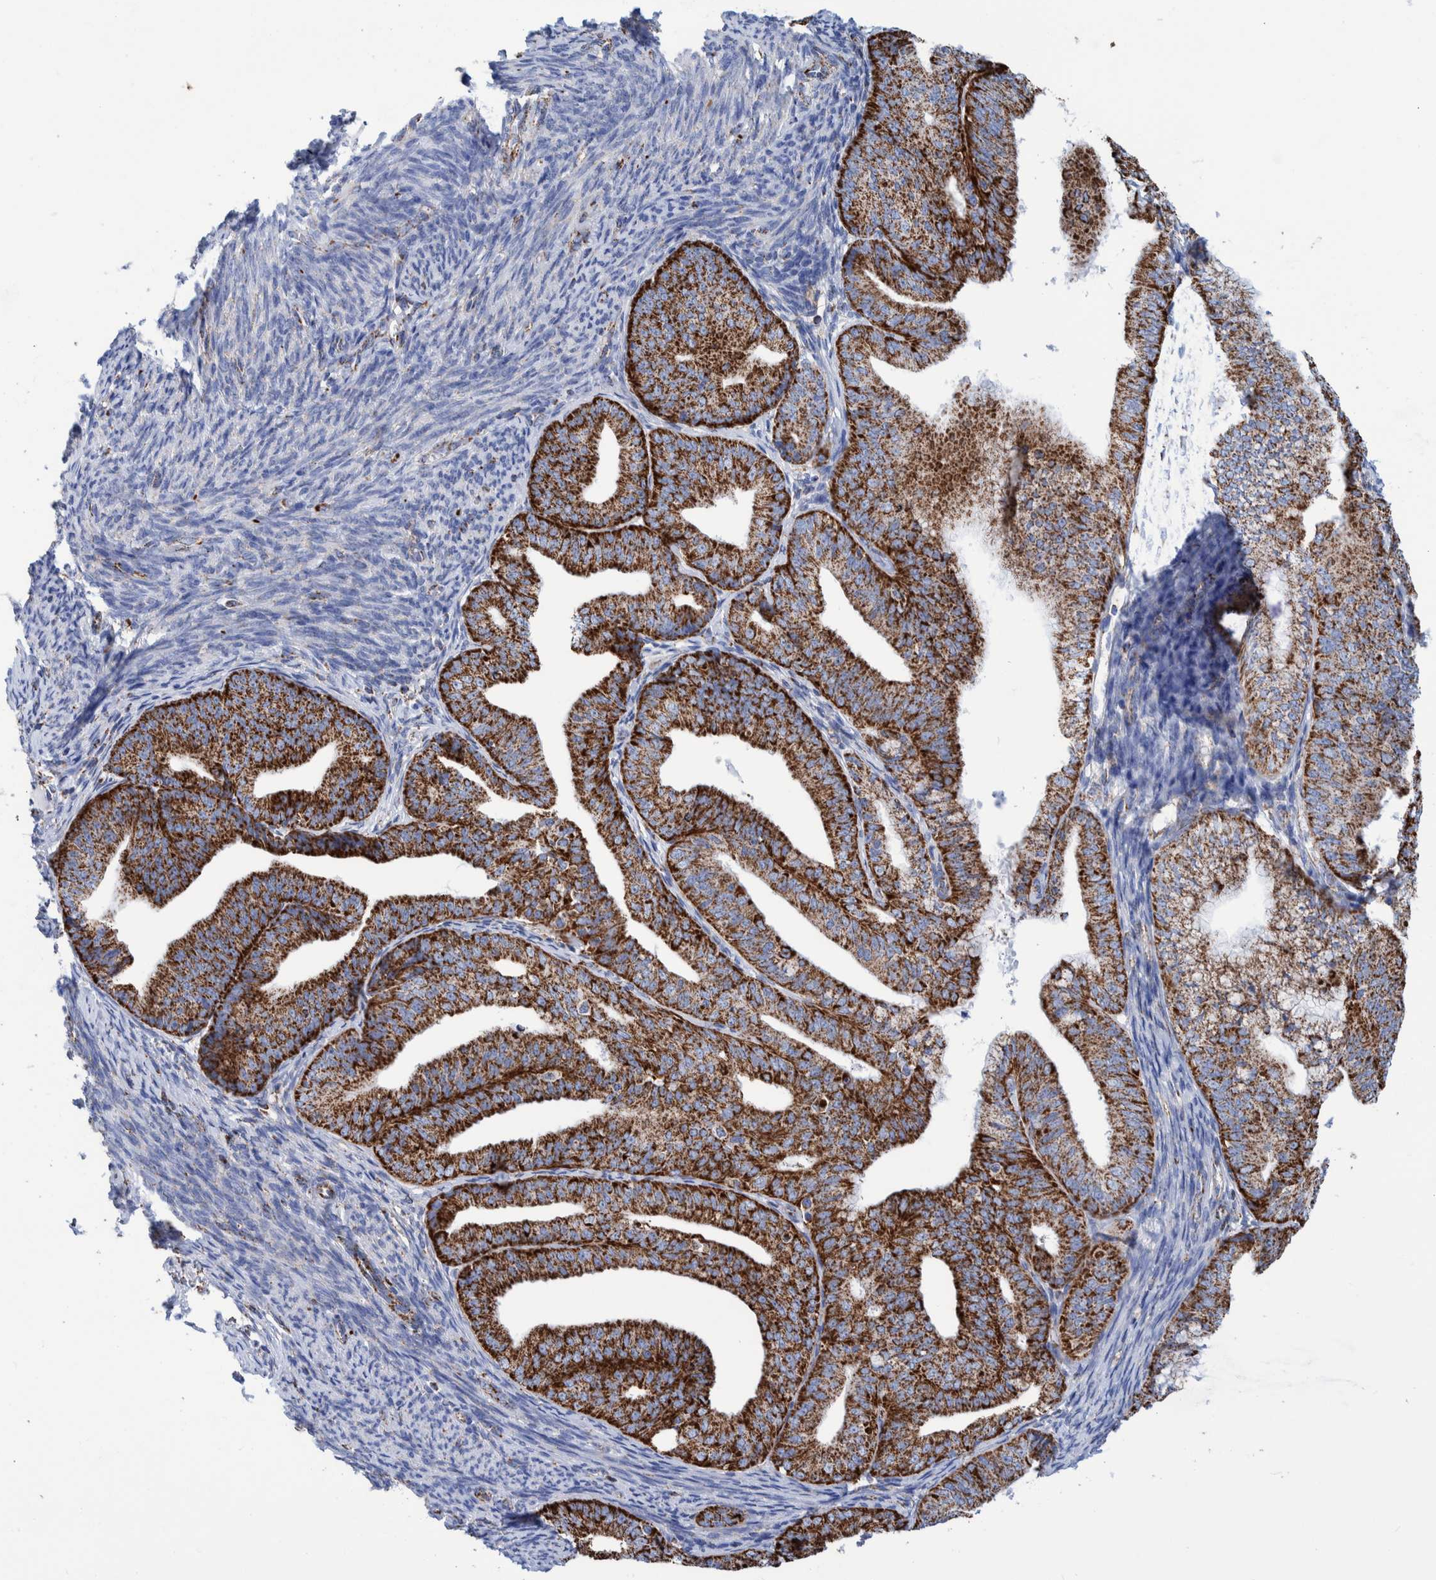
{"staining": {"intensity": "strong", "quantity": ">75%", "location": "cytoplasmic/membranous"}, "tissue": "endometrial cancer", "cell_type": "Tumor cells", "image_type": "cancer", "snomed": [{"axis": "morphology", "description": "Adenocarcinoma, NOS"}, {"axis": "topography", "description": "Endometrium"}], "caption": "Adenocarcinoma (endometrial) tissue demonstrates strong cytoplasmic/membranous positivity in approximately >75% of tumor cells, visualized by immunohistochemistry. The protein is shown in brown color, while the nuclei are stained blue.", "gene": "DECR1", "patient": {"sex": "female", "age": 63}}